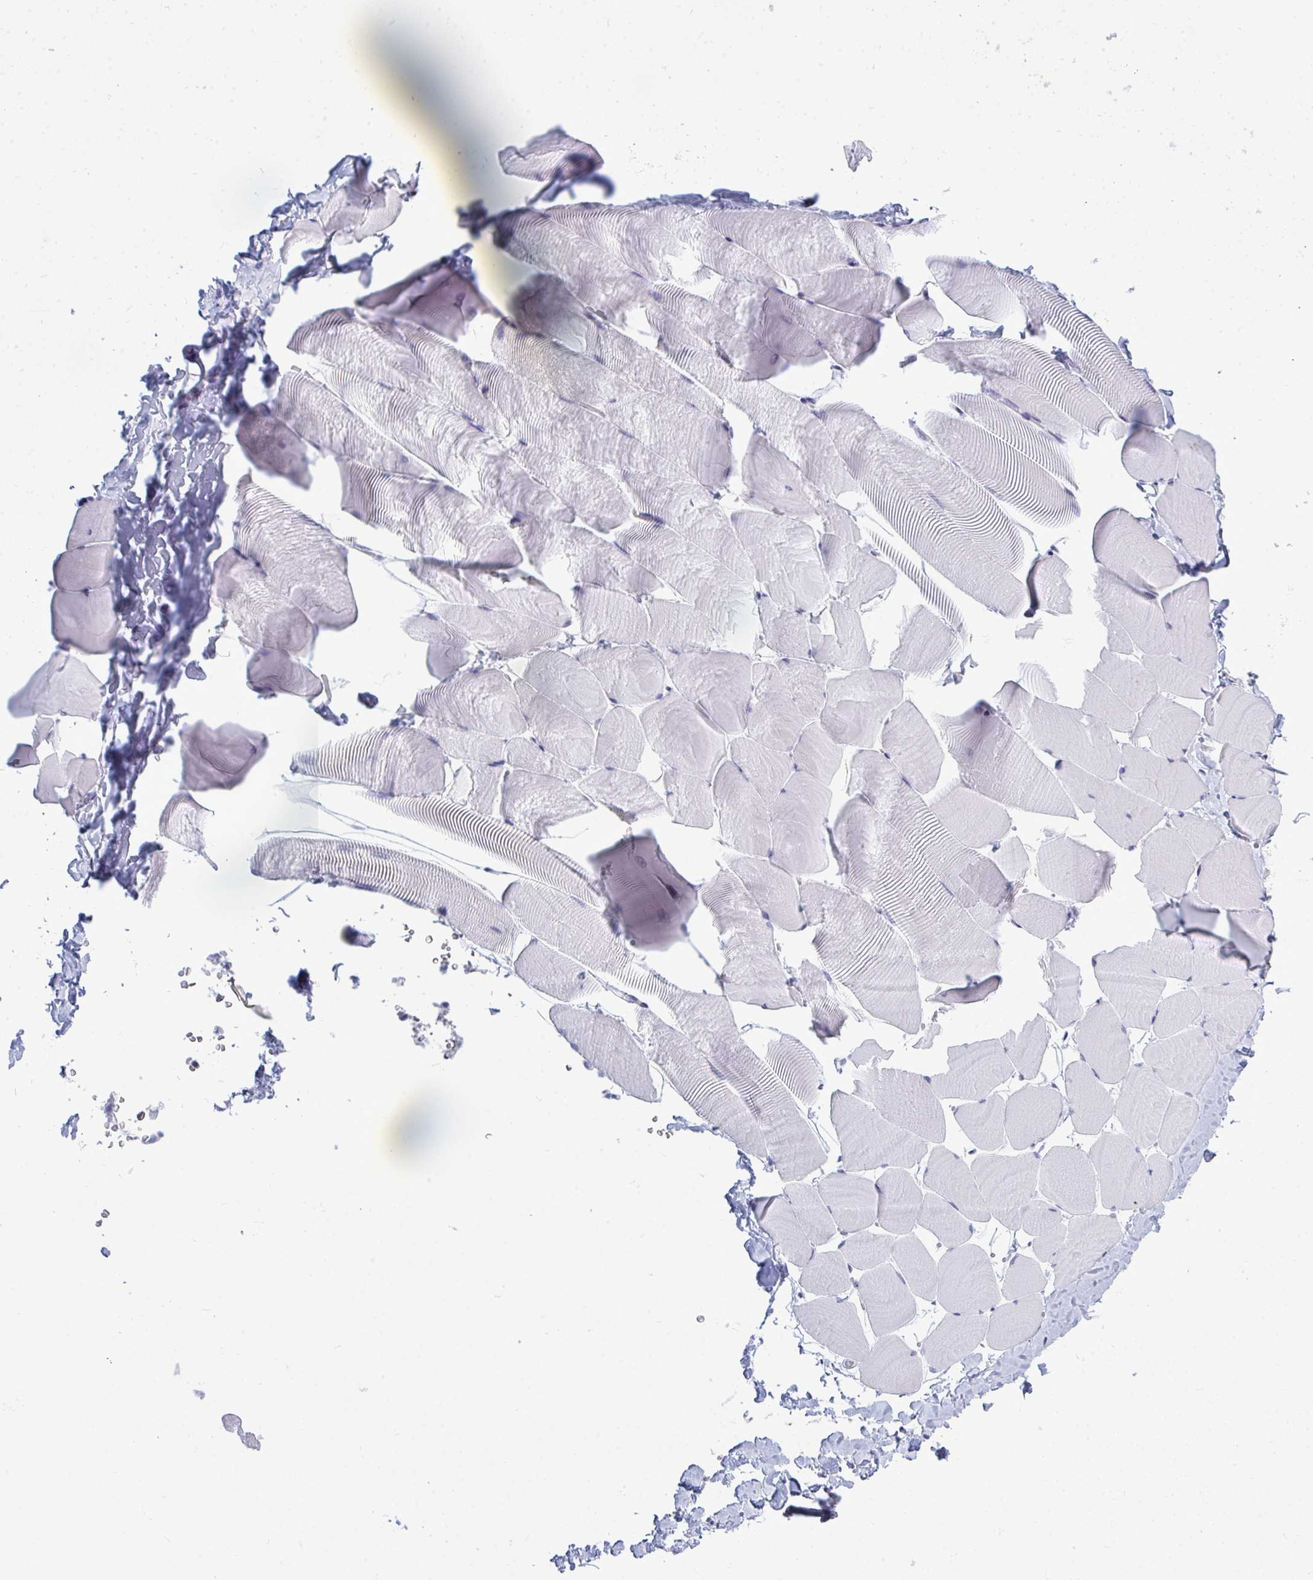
{"staining": {"intensity": "negative", "quantity": "none", "location": "none"}, "tissue": "skeletal muscle", "cell_type": "Myocytes", "image_type": "normal", "snomed": [{"axis": "morphology", "description": "Normal tissue, NOS"}, {"axis": "topography", "description": "Skeletal muscle"}], "caption": "A micrograph of skeletal muscle stained for a protein demonstrates no brown staining in myocytes.", "gene": "TAB1", "patient": {"sex": "male", "age": 25}}